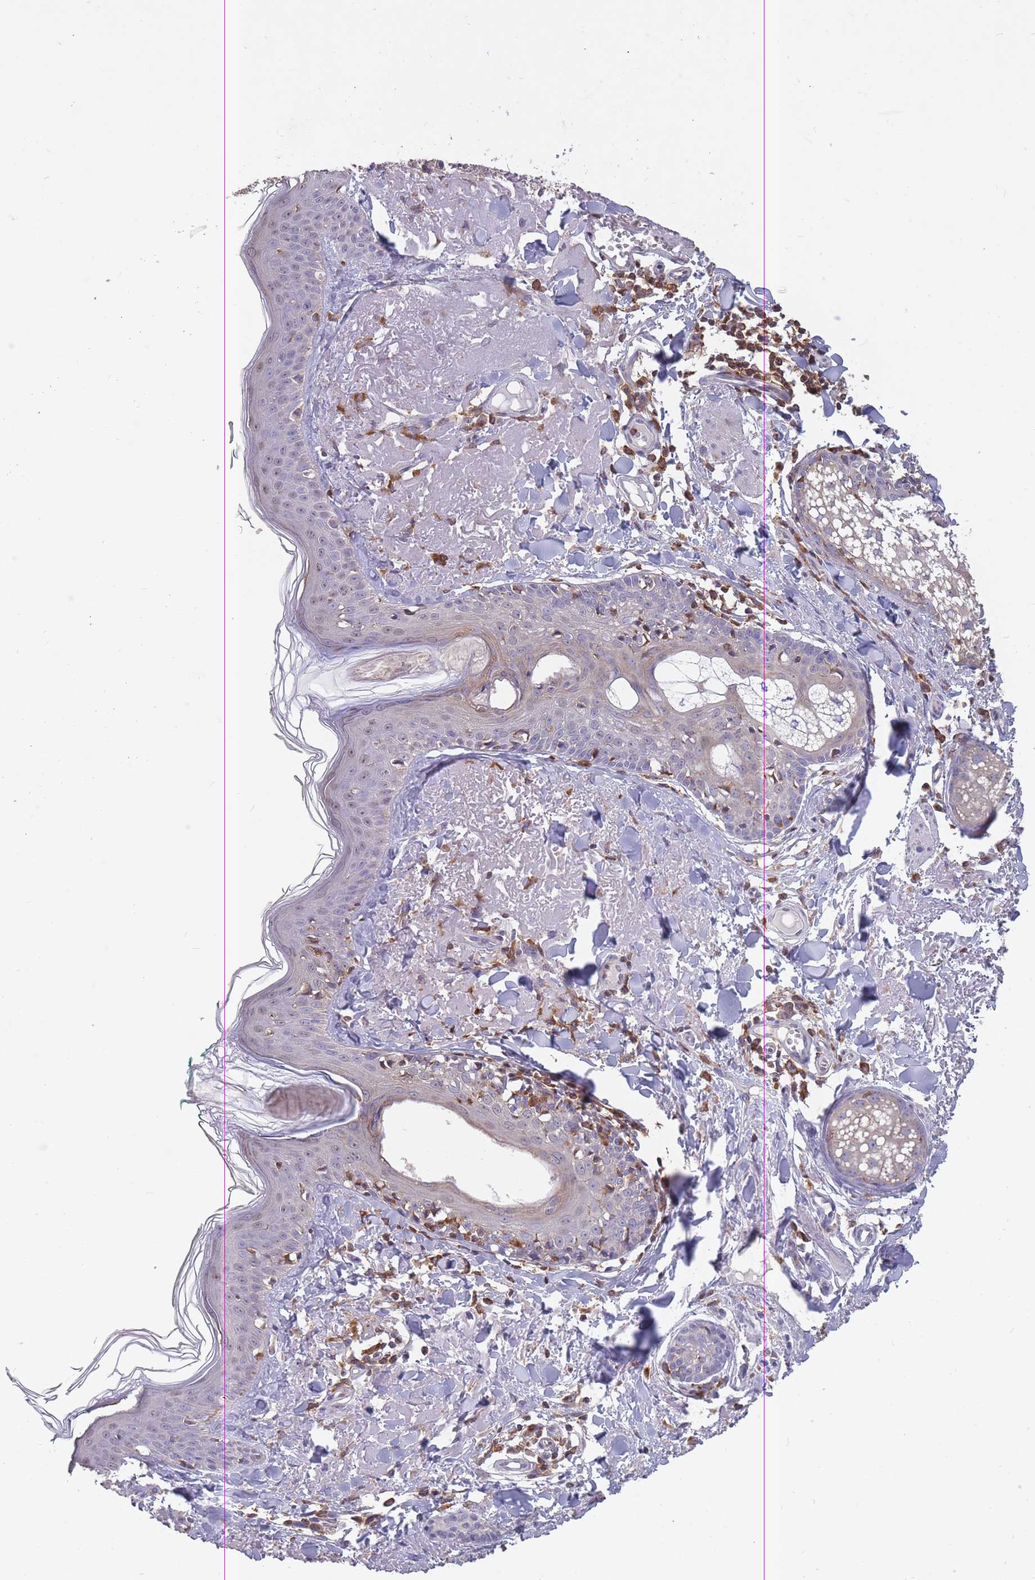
{"staining": {"intensity": "weak", "quantity": "25%-75%", "location": "cytoplasmic/membranous"}, "tissue": "skin", "cell_type": "Fibroblasts", "image_type": "normal", "snomed": [{"axis": "morphology", "description": "Normal tissue, NOS"}, {"axis": "morphology", "description": "Malignant melanoma, NOS"}, {"axis": "topography", "description": "Skin"}], "caption": "Skin was stained to show a protein in brown. There is low levels of weak cytoplasmic/membranous positivity in about 25%-75% of fibroblasts. (DAB = brown stain, brightfield microscopy at high magnification).", "gene": "GMIP", "patient": {"sex": "male", "age": 80}}